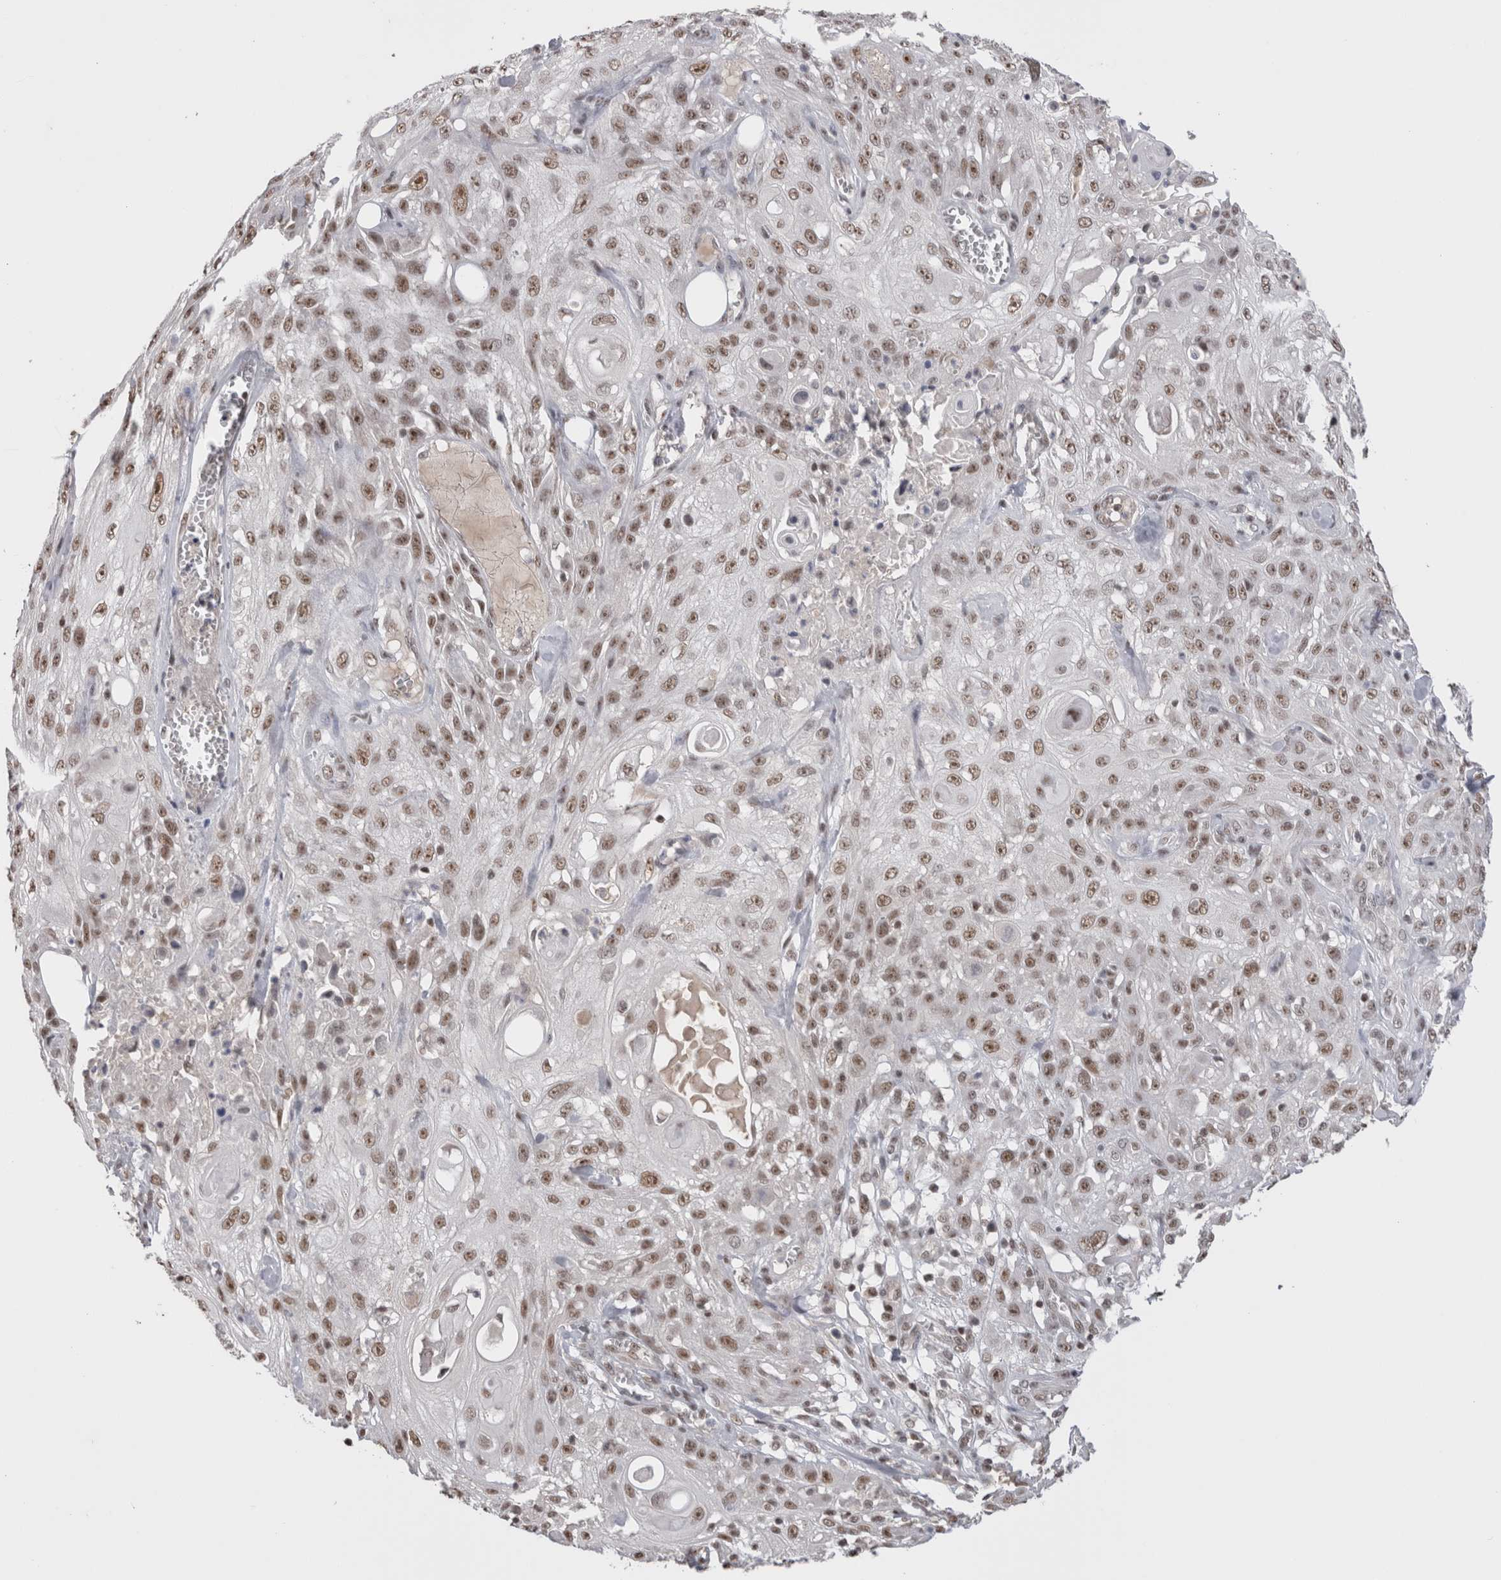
{"staining": {"intensity": "moderate", "quantity": ">75%", "location": "nuclear"}, "tissue": "skin cancer", "cell_type": "Tumor cells", "image_type": "cancer", "snomed": [{"axis": "morphology", "description": "Squamous cell carcinoma, NOS"}, {"axis": "topography", "description": "Skin"}], "caption": "Brown immunohistochemical staining in human skin squamous cell carcinoma exhibits moderate nuclear expression in about >75% of tumor cells.", "gene": "DAXX", "patient": {"sex": "male", "age": 75}}